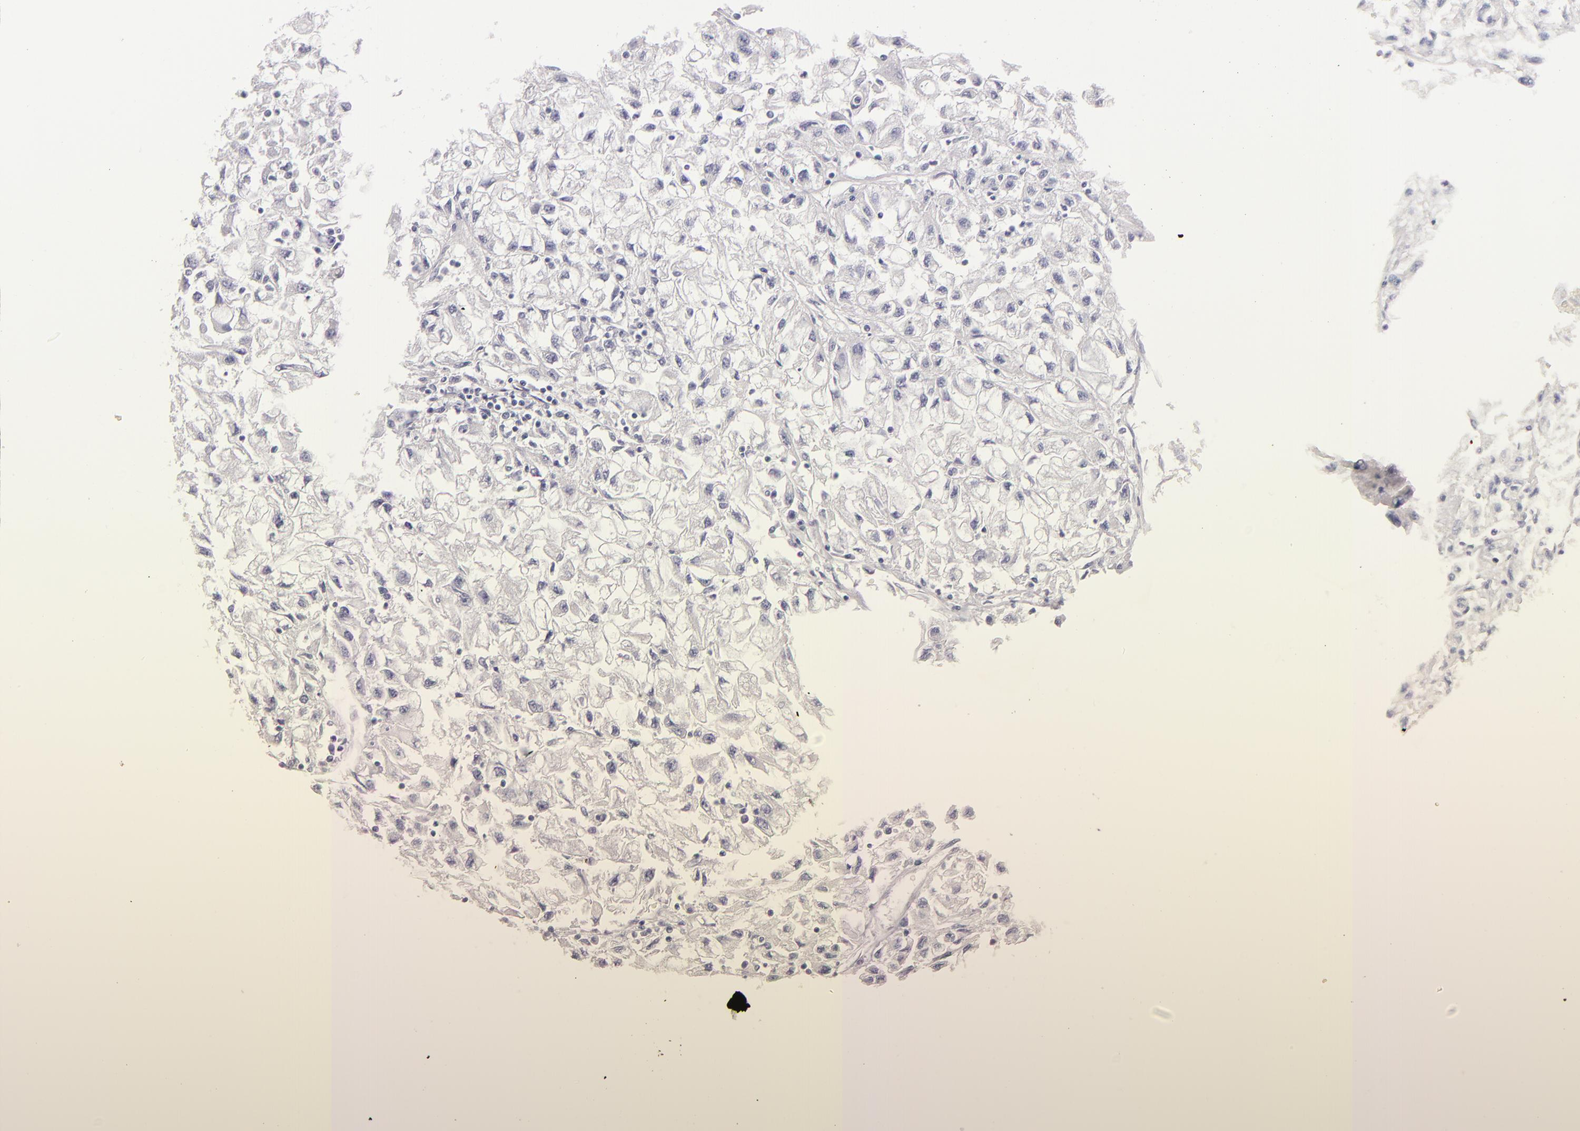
{"staining": {"intensity": "negative", "quantity": "none", "location": "none"}, "tissue": "renal cancer", "cell_type": "Tumor cells", "image_type": "cancer", "snomed": [{"axis": "morphology", "description": "Adenocarcinoma, NOS"}, {"axis": "topography", "description": "Kidney"}], "caption": "Immunohistochemistry histopathology image of neoplastic tissue: human adenocarcinoma (renal) stained with DAB exhibits no significant protein staining in tumor cells.", "gene": "FABP1", "patient": {"sex": "male", "age": 59}}